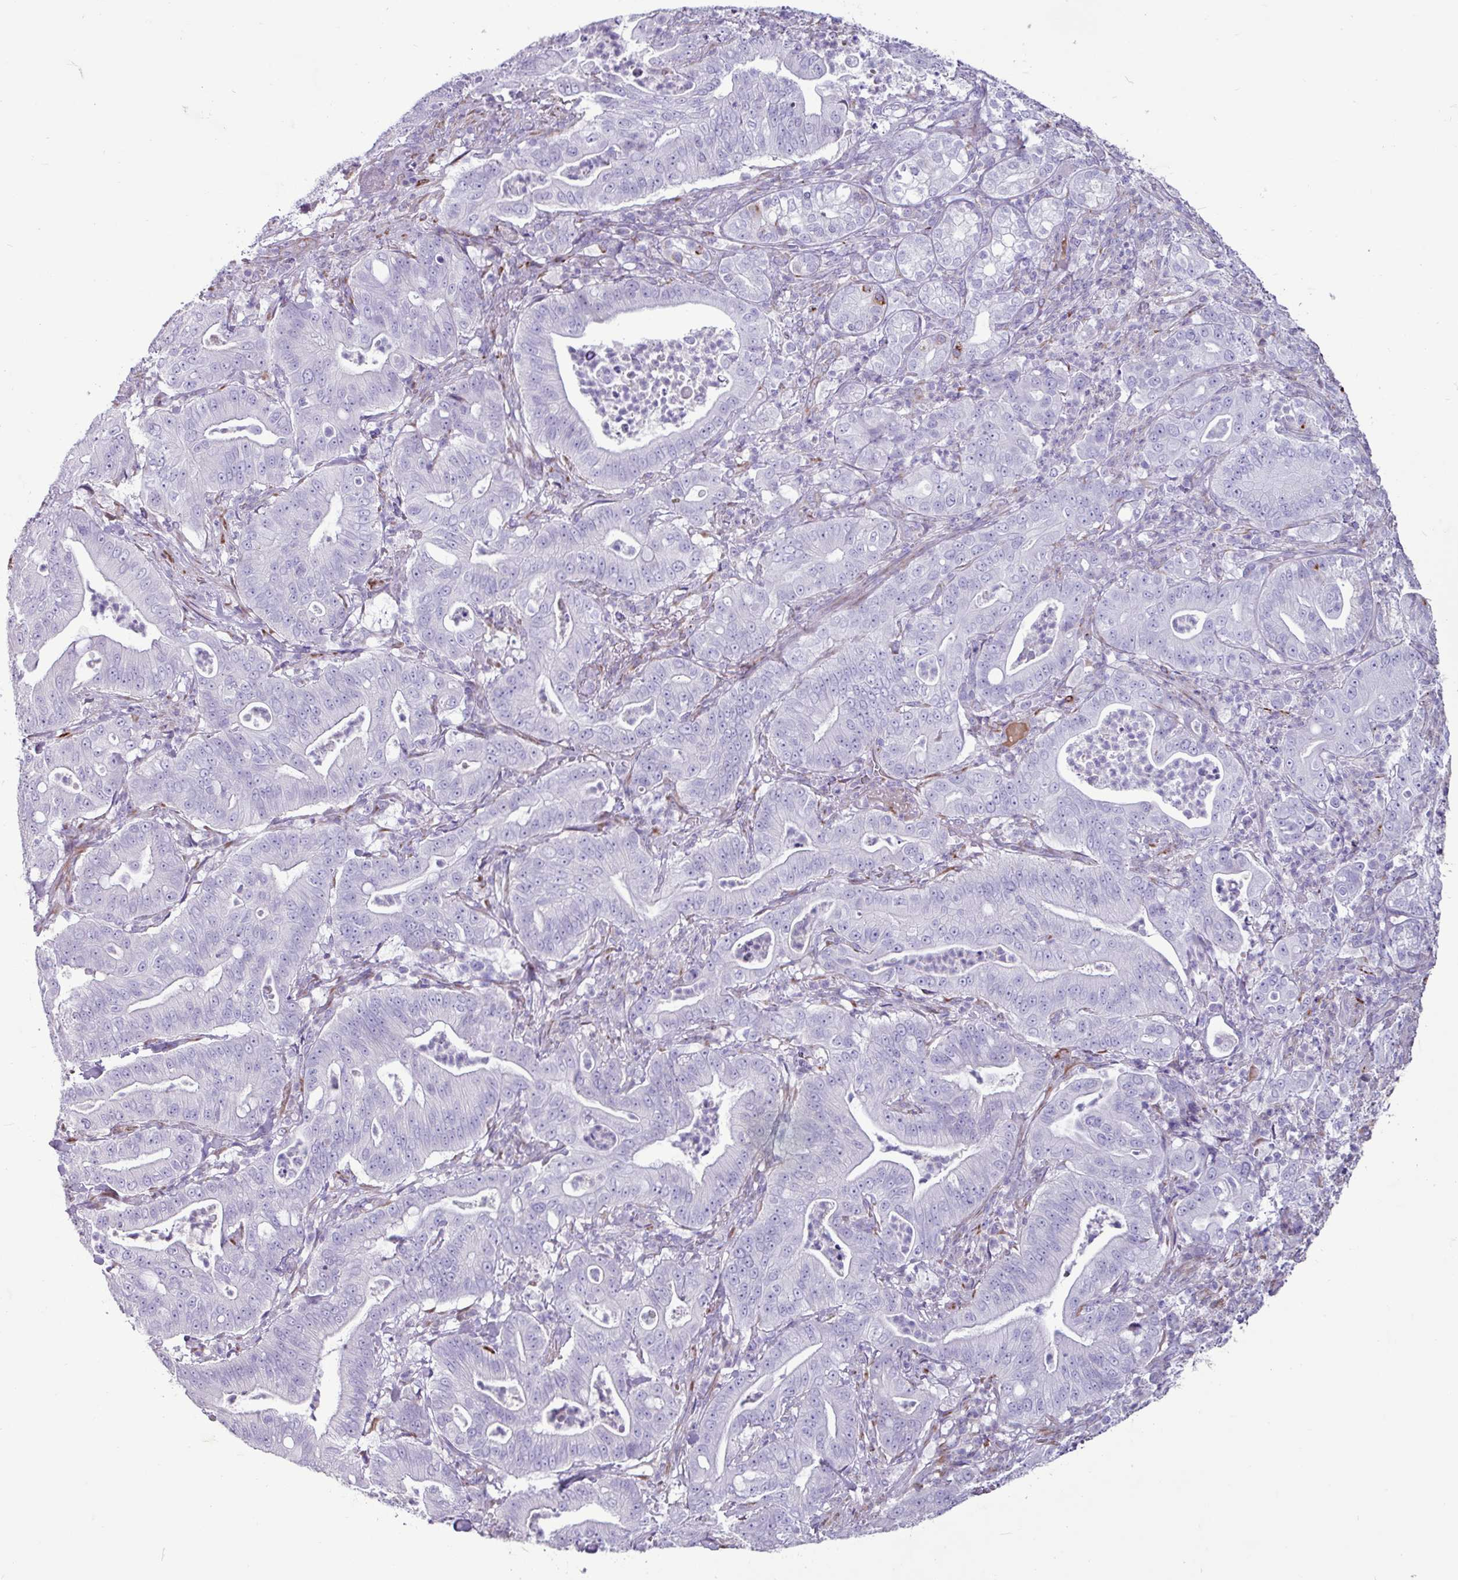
{"staining": {"intensity": "negative", "quantity": "none", "location": "none"}, "tissue": "pancreatic cancer", "cell_type": "Tumor cells", "image_type": "cancer", "snomed": [{"axis": "morphology", "description": "Adenocarcinoma, NOS"}, {"axis": "topography", "description": "Pancreas"}], "caption": "Pancreatic adenocarcinoma stained for a protein using immunohistochemistry (IHC) displays no staining tumor cells.", "gene": "PPP1R35", "patient": {"sex": "male", "age": 71}}